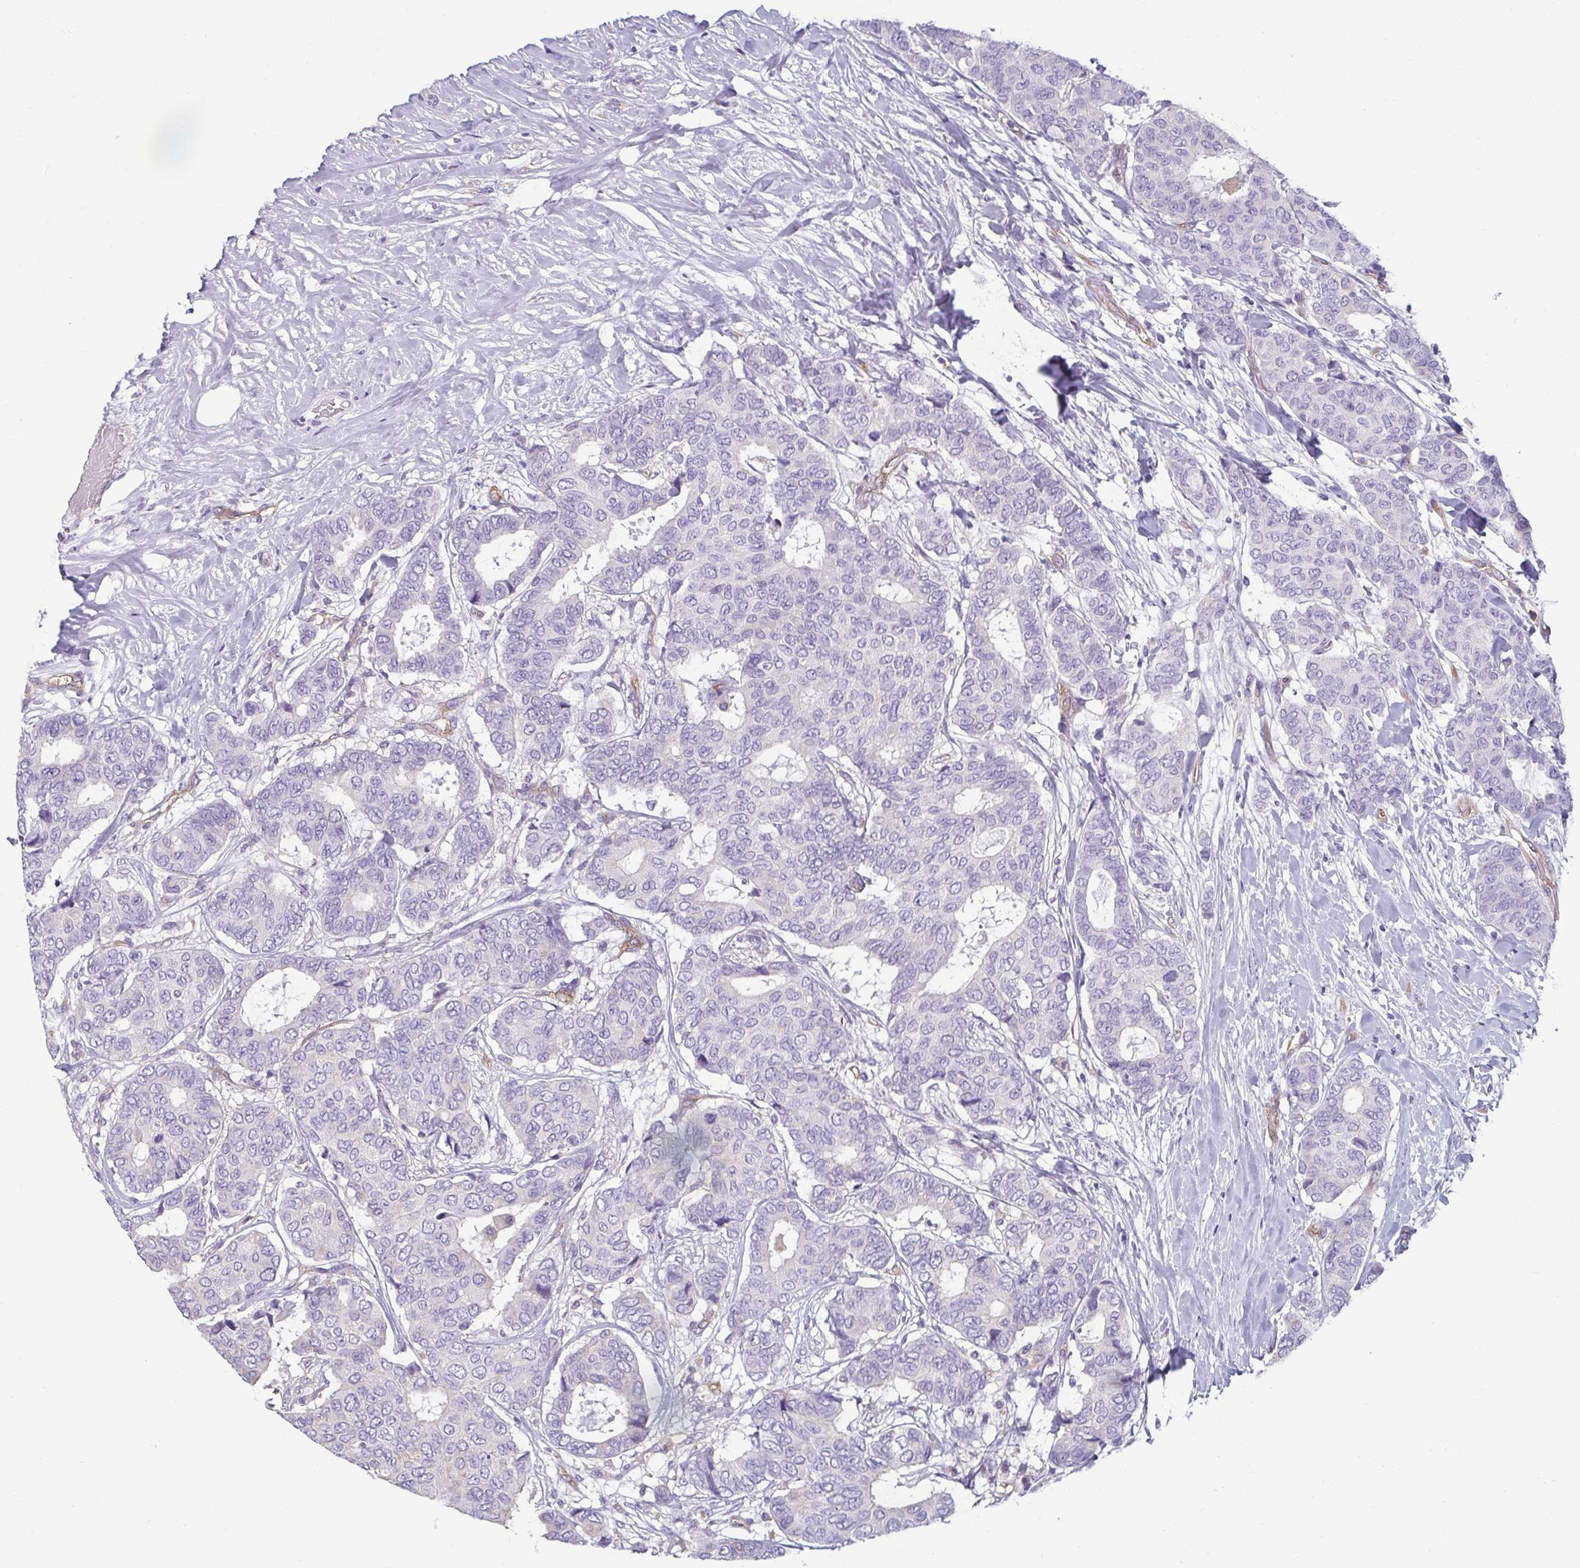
{"staining": {"intensity": "negative", "quantity": "none", "location": "none"}, "tissue": "breast cancer", "cell_type": "Tumor cells", "image_type": "cancer", "snomed": [{"axis": "morphology", "description": "Duct carcinoma"}, {"axis": "topography", "description": "Breast"}], "caption": "This is a photomicrograph of immunohistochemistry staining of breast cancer (intraductal carcinoma), which shows no expression in tumor cells.", "gene": "PDE2A", "patient": {"sex": "female", "age": 75}}